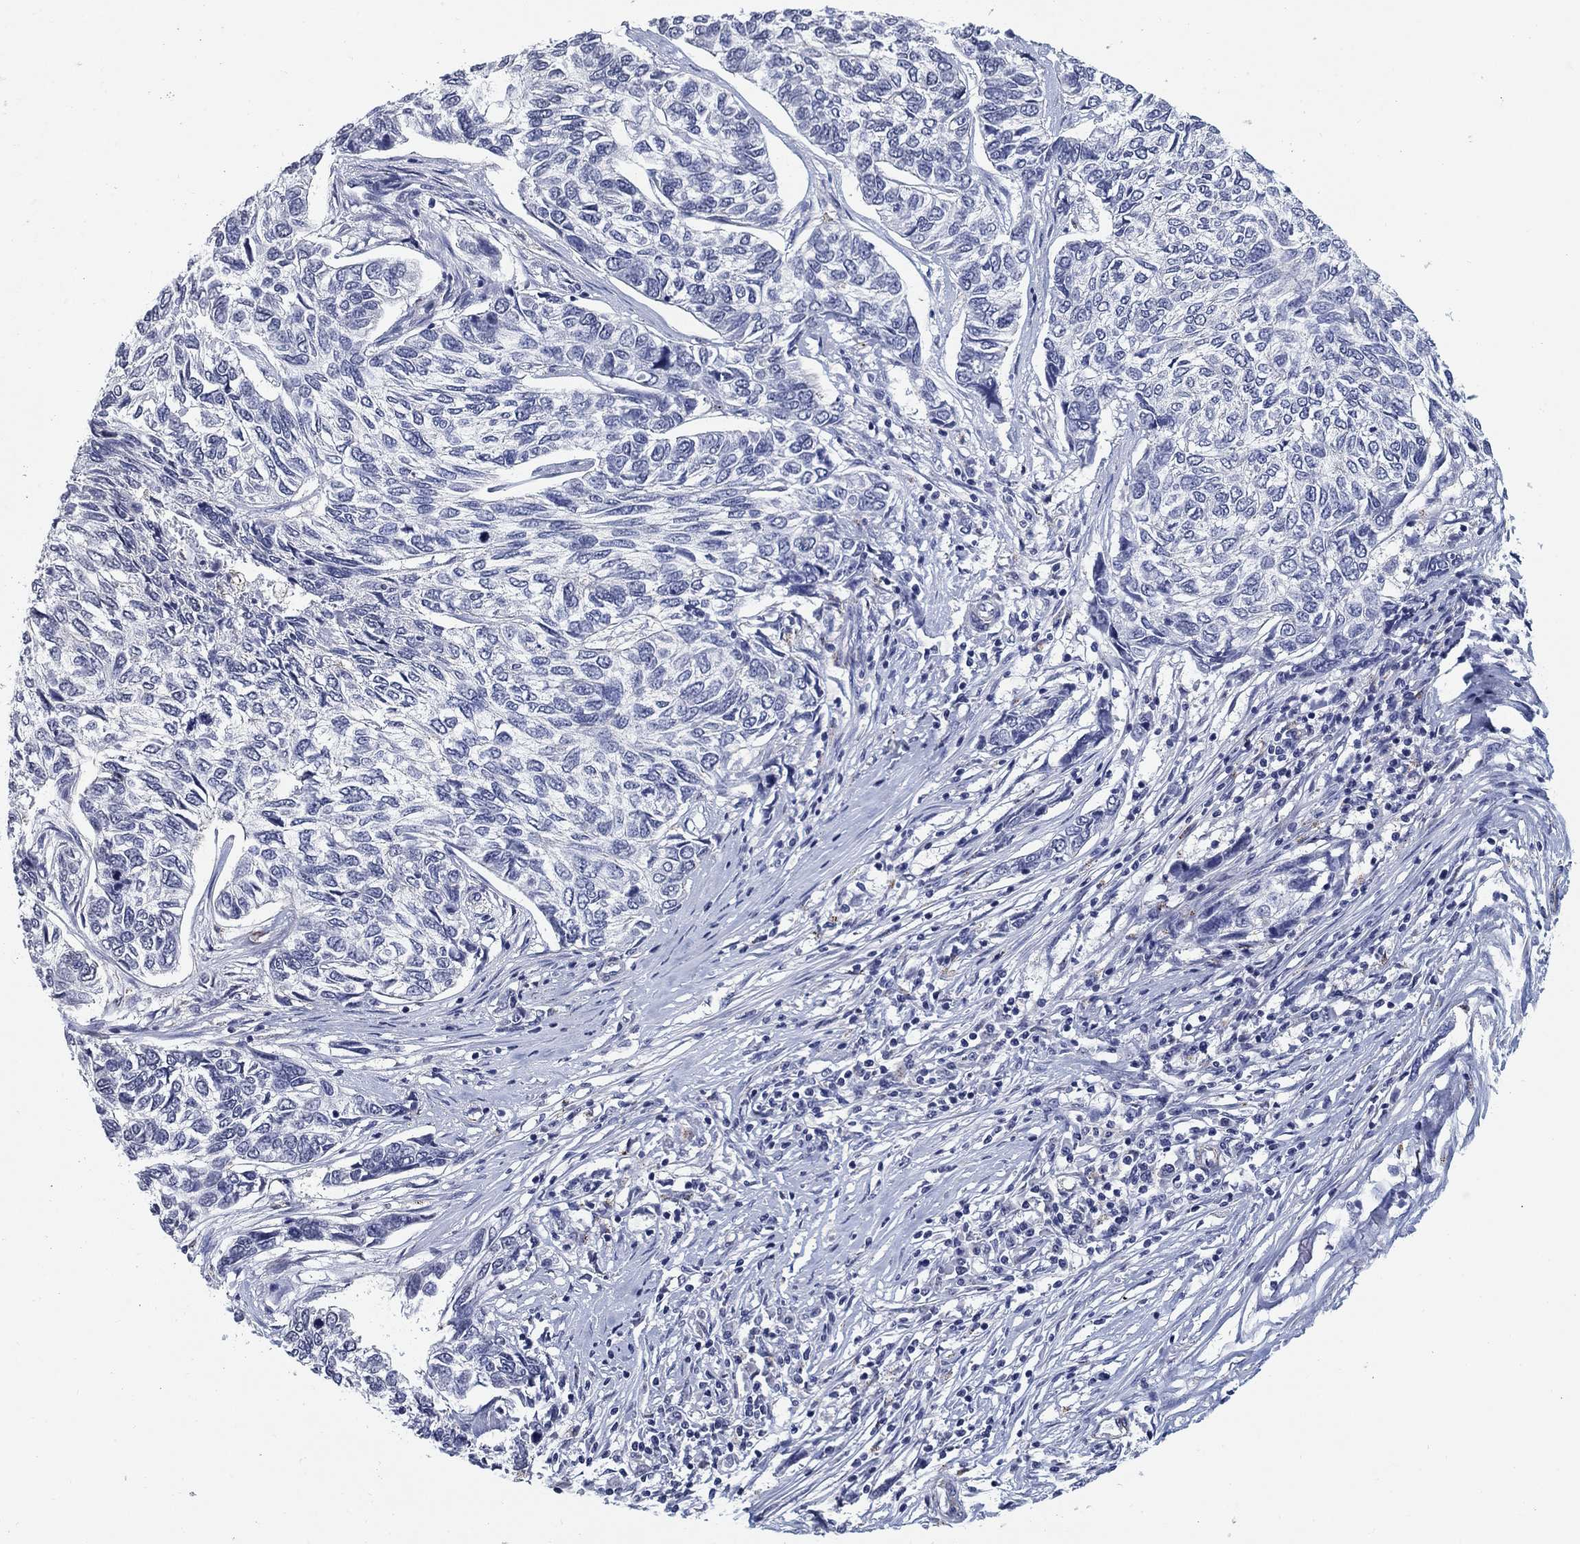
{"staining": {"intensity": "negative", "quantity": "none", "location": "none"}, "tissue": "skin cancer", "cell_type": "Tumor cells", "image_type": "cancer", "snomed": [{"axis": "morphology", "description": "Basal cell carcinoma"}, {"axis": "topography", "description": "Skin"}], "caption": "The immunohistochemistry (IHC) photomicrograph has no significant expression in tumor cells of basal cell carcinoma (skin) tissue.", "gene": "OTUB2", "patient": {"sex": "female", "age": 65}}